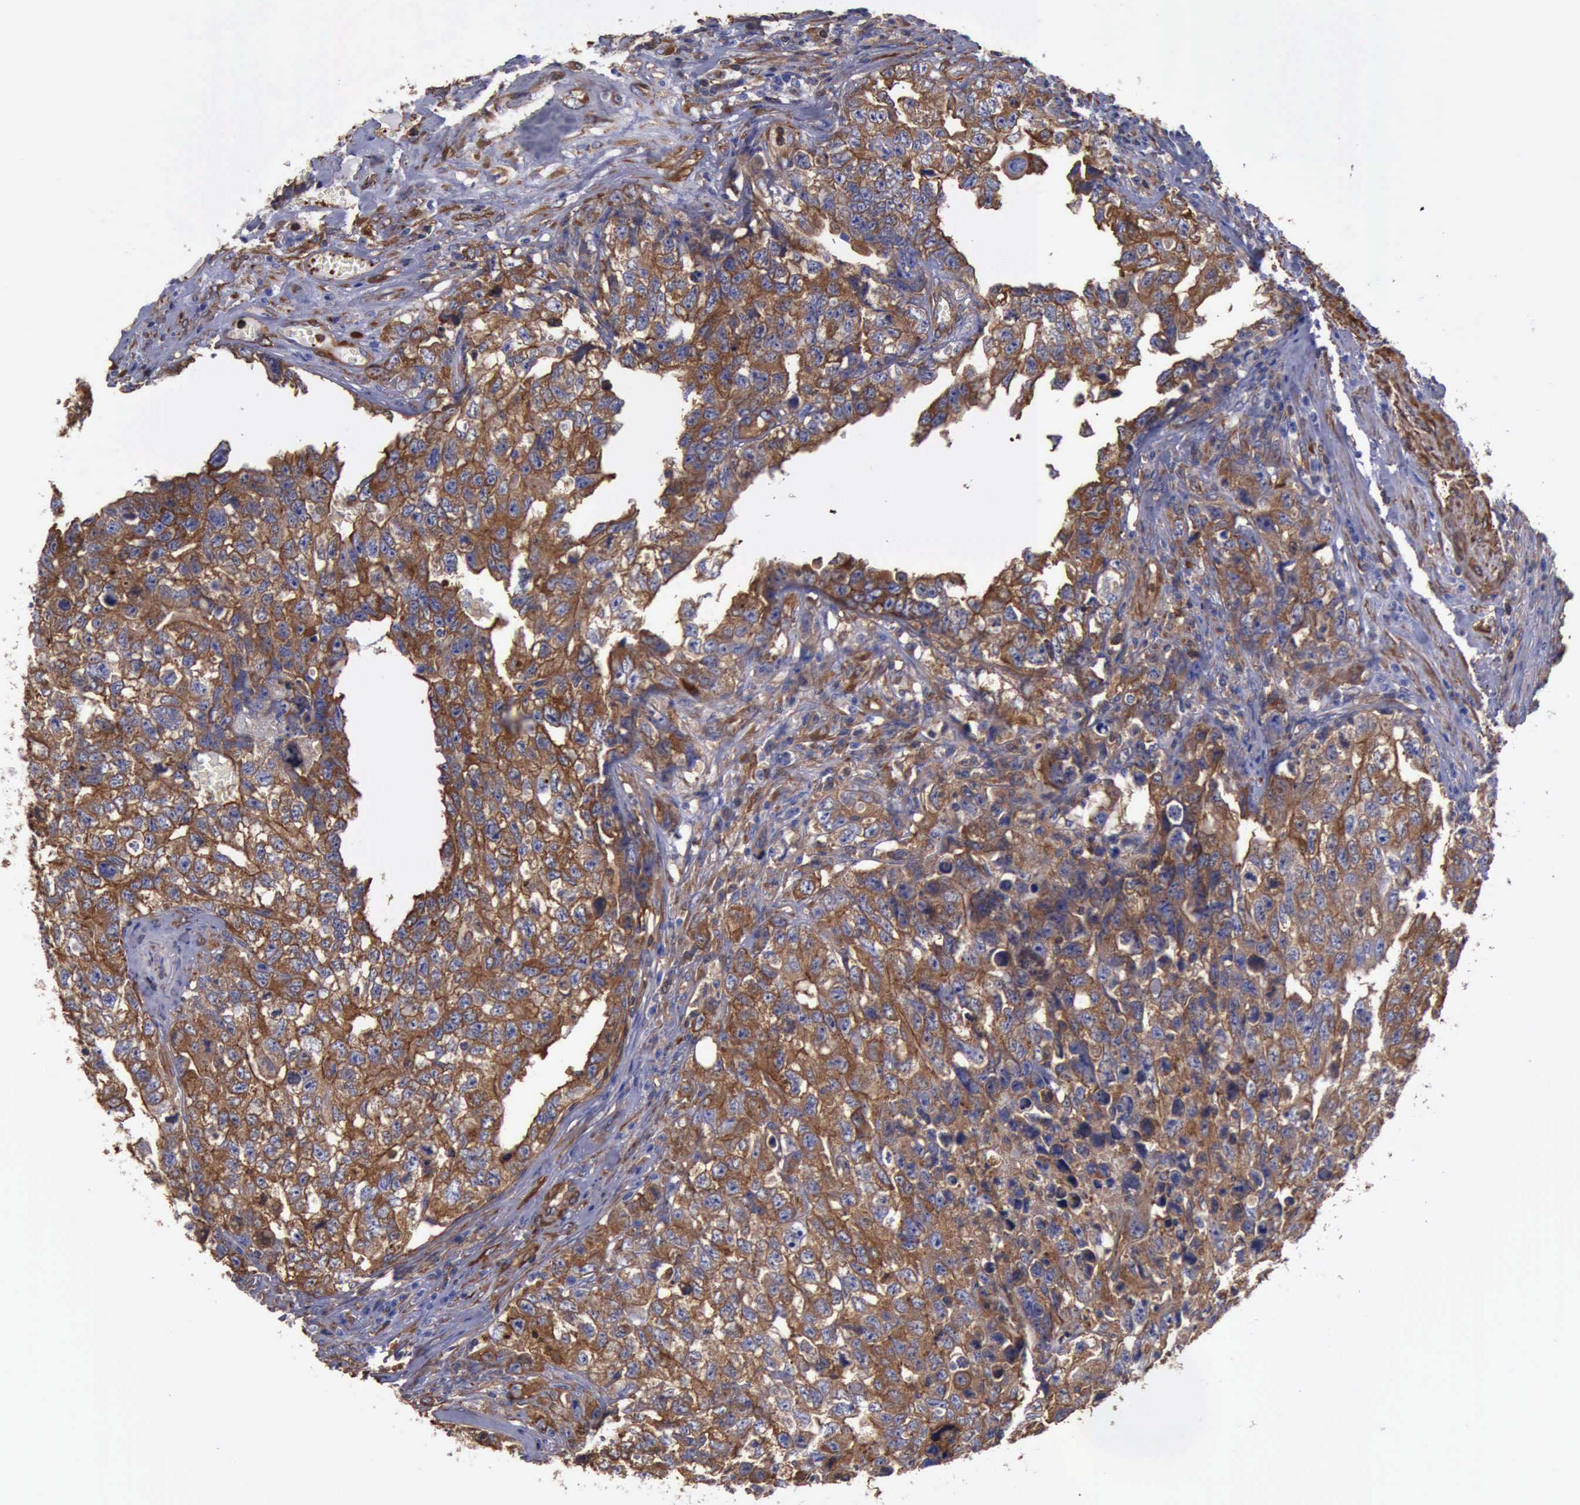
{"staining": {"intensity": "strong", "quantity": ">75%", "location": "cytoplasmic/membranous"}, "tissue": "testis cancer", "cell_type": "Tumor cells", "image_type": "cancer", "snomed": [{"axis": "morphology", "description": "Carcinoma, Embryonal, NOS"}, {"axis": "topography", "description": "Testis"}], "caption": "Embryonal carcinoma (testis) stained with a protein marker reveals strong staining in tumor cells.", "gene": "FLNA", "patient": {"sex": "male", "age": 31}}